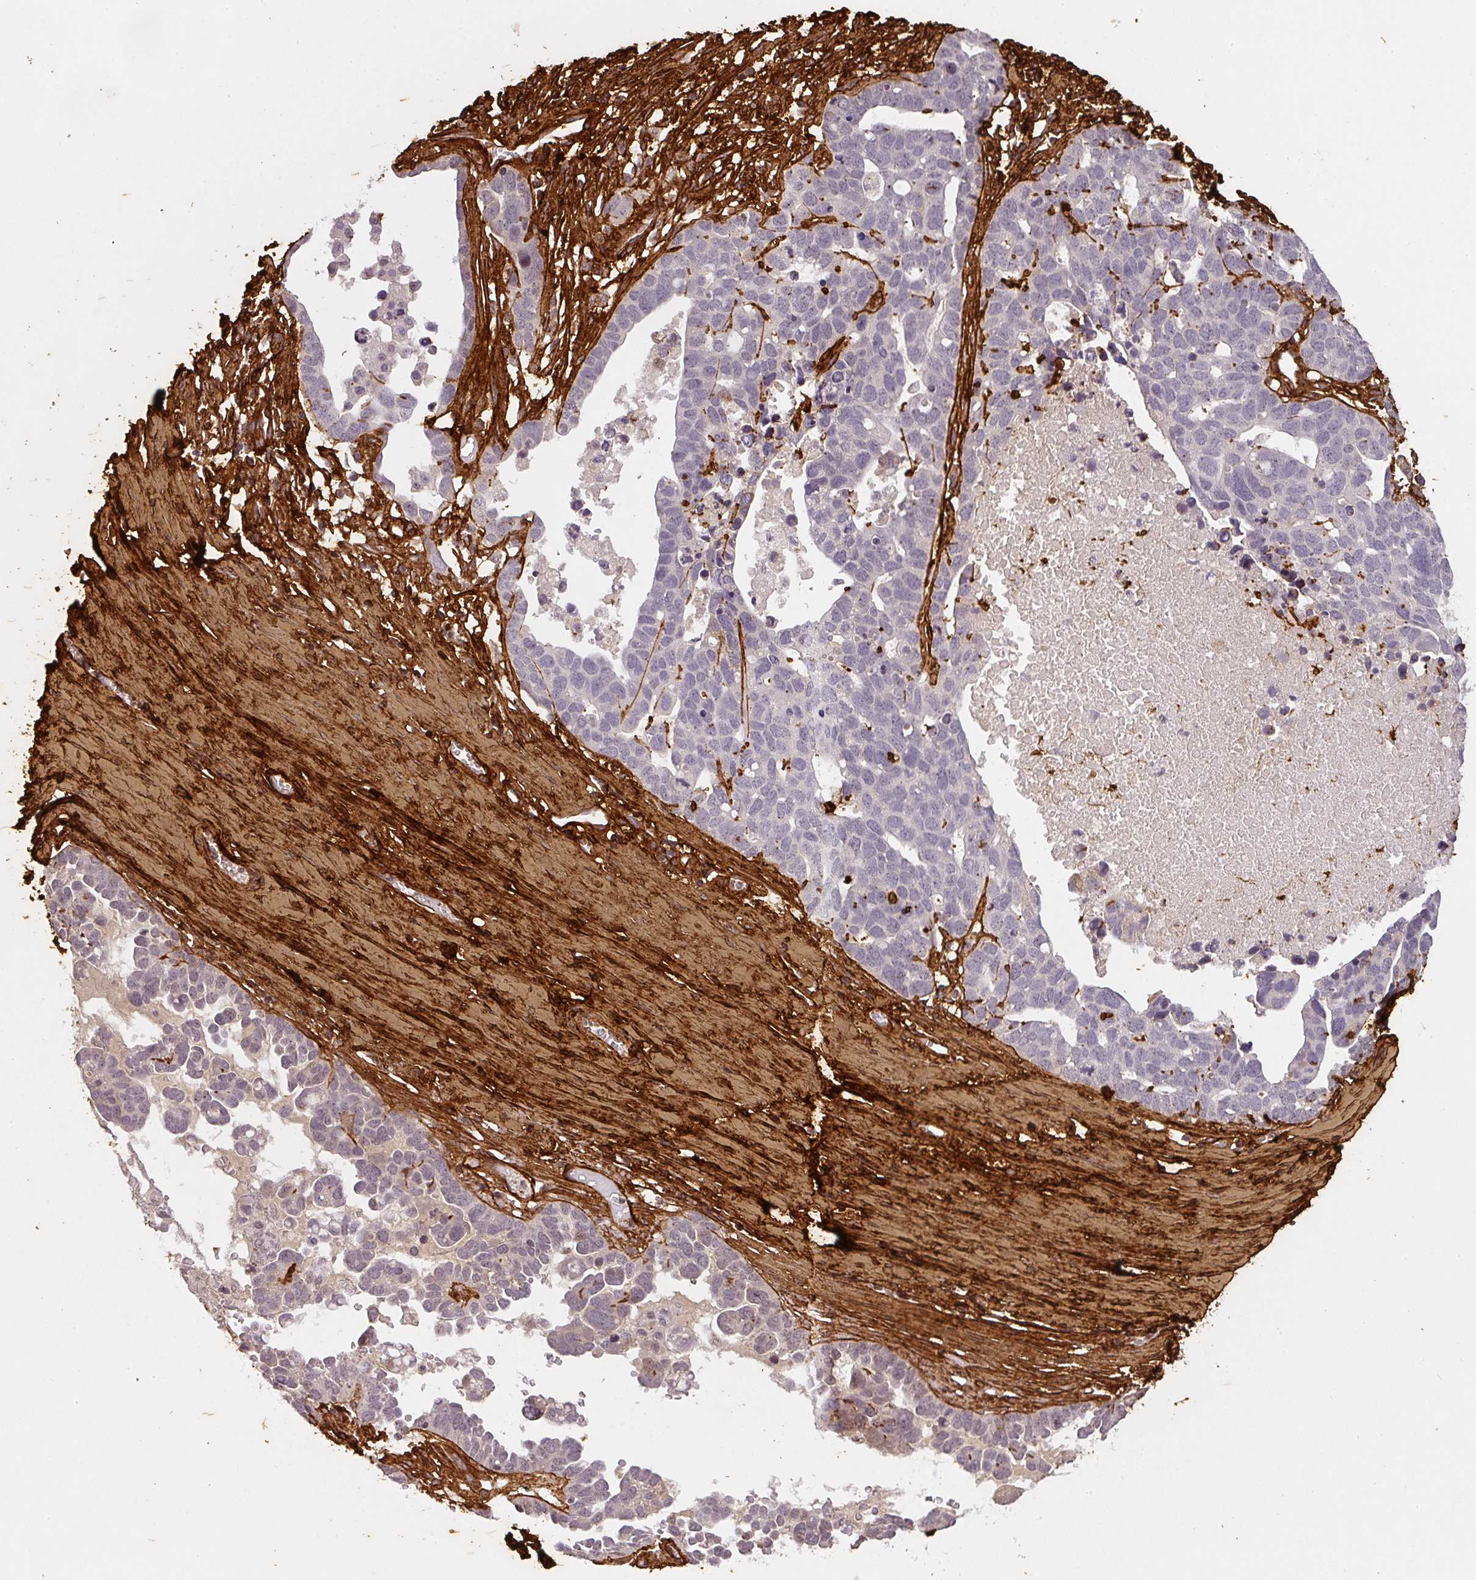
{"staining": {"intensity": "negative", "quantity": "none", "location": "none"}, "tissue": "ovarian cancer", "cell_type": "Tumor cells", "image_type": "cancer", "snomed": [{"axis": "morphology", "description": "Cystadenocarcinoma, serous, NOS"}, {"axis": "topography", "description": "Ovary"}], "caption": "High magnification brightfield microscopy of ovarian serous cystadenocarcinoma stained with DAB (brown) and counterstained with hematoxylin (blue): tumor cells show no significant staining.", "gene": "COL3A1", "patient": {"sex": "female", "age": 54}}